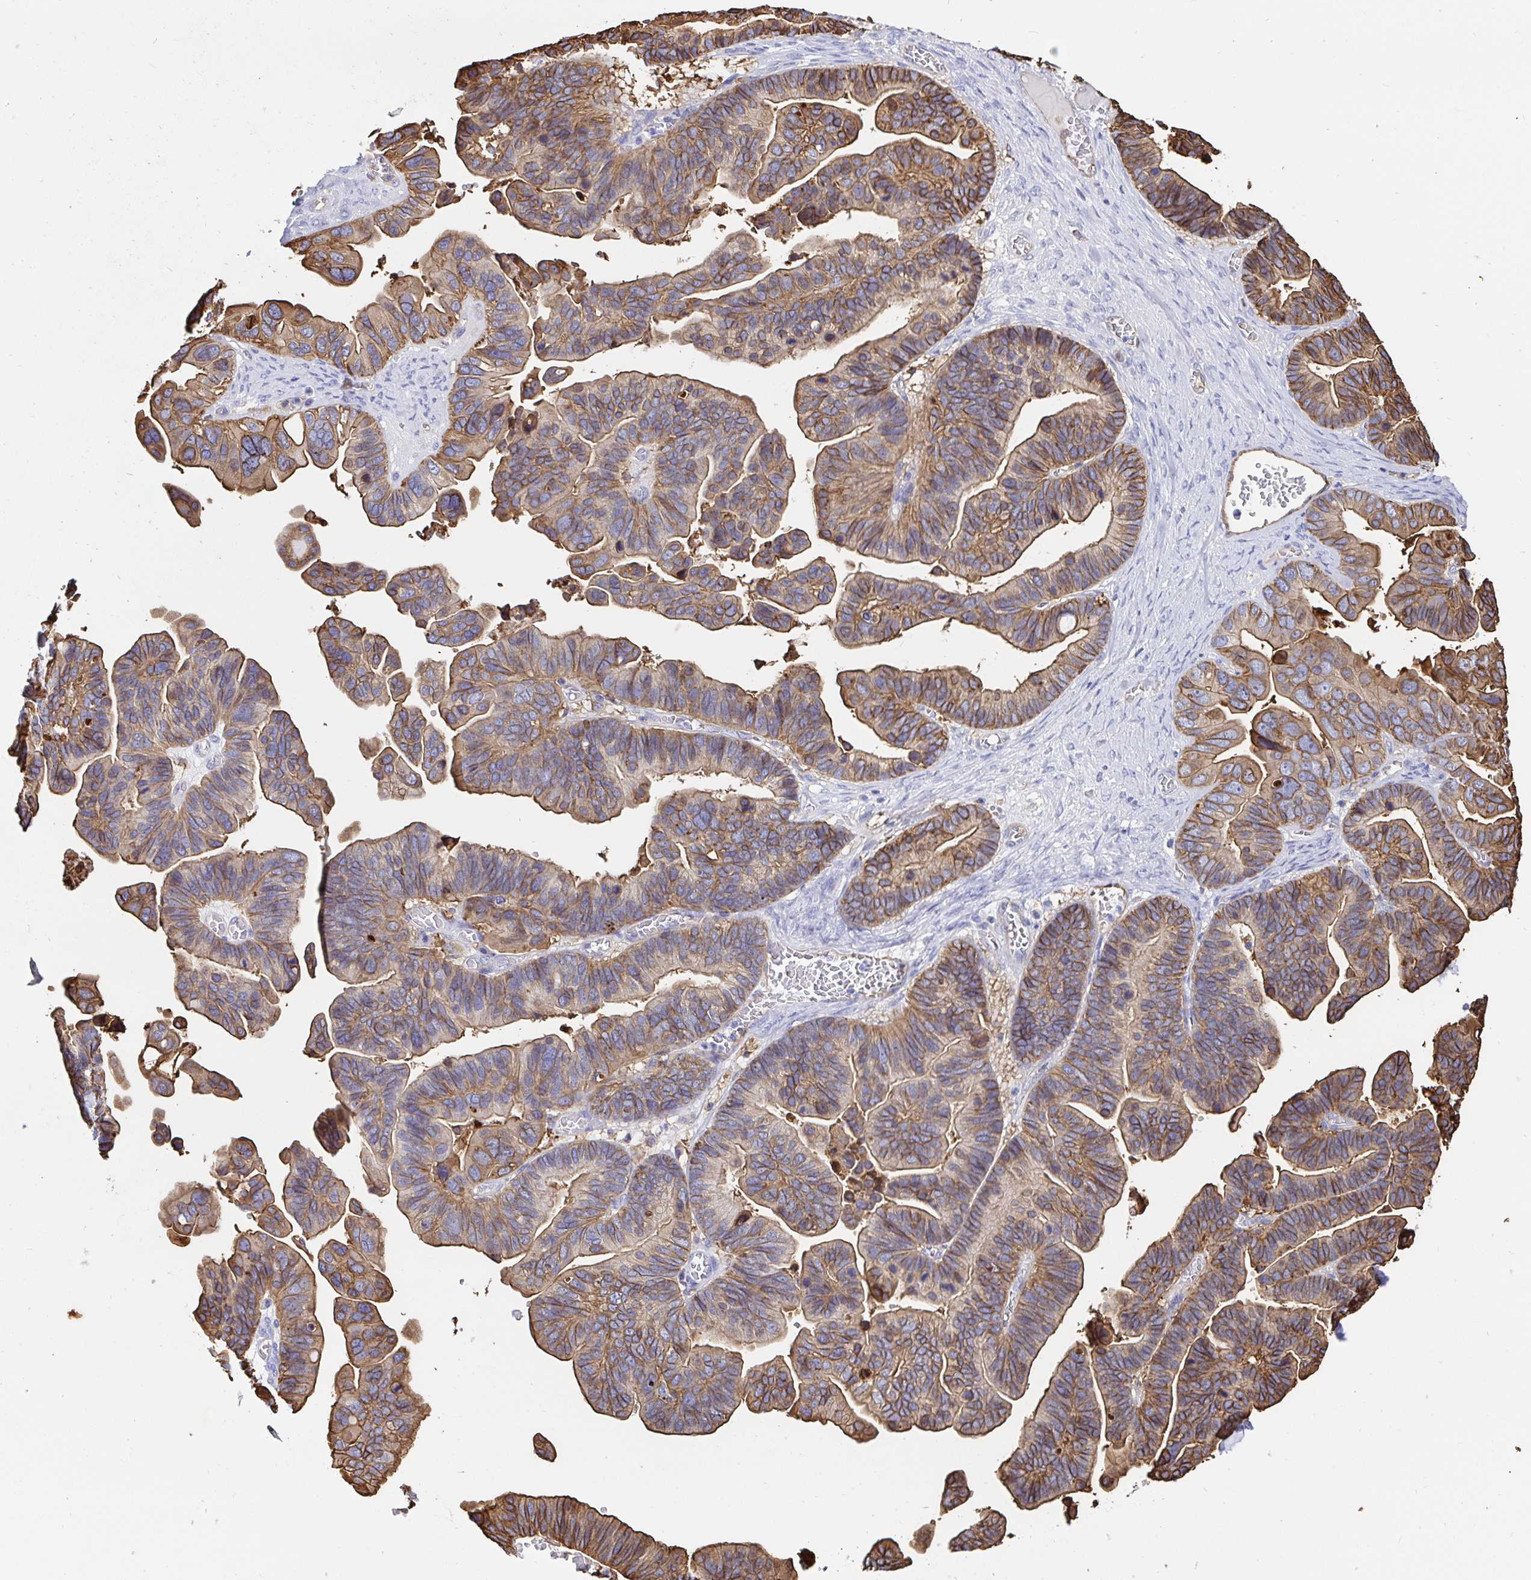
{"staining": {"intensity": "weak", "quantity": ">75%", "location": "cytoplasmic/membranous"}, "tissue": "ovarian cancer", "cell_type": "Tumor cells", "image_type": "cancer", "snomed": [{"axis": "morphology", "description": "Cystadenocarcinoma, serous, NOS"}, {"axis": "topography", "description": "Ovary"}], "caption": "A brown stain shows weak cytoplasmic/membranous positivity of a protein in human ovarian serous cystadenocarcinoma tumor cells.", "gene": "ANXA2", "patient": {"sex": "female", "age": 56}}